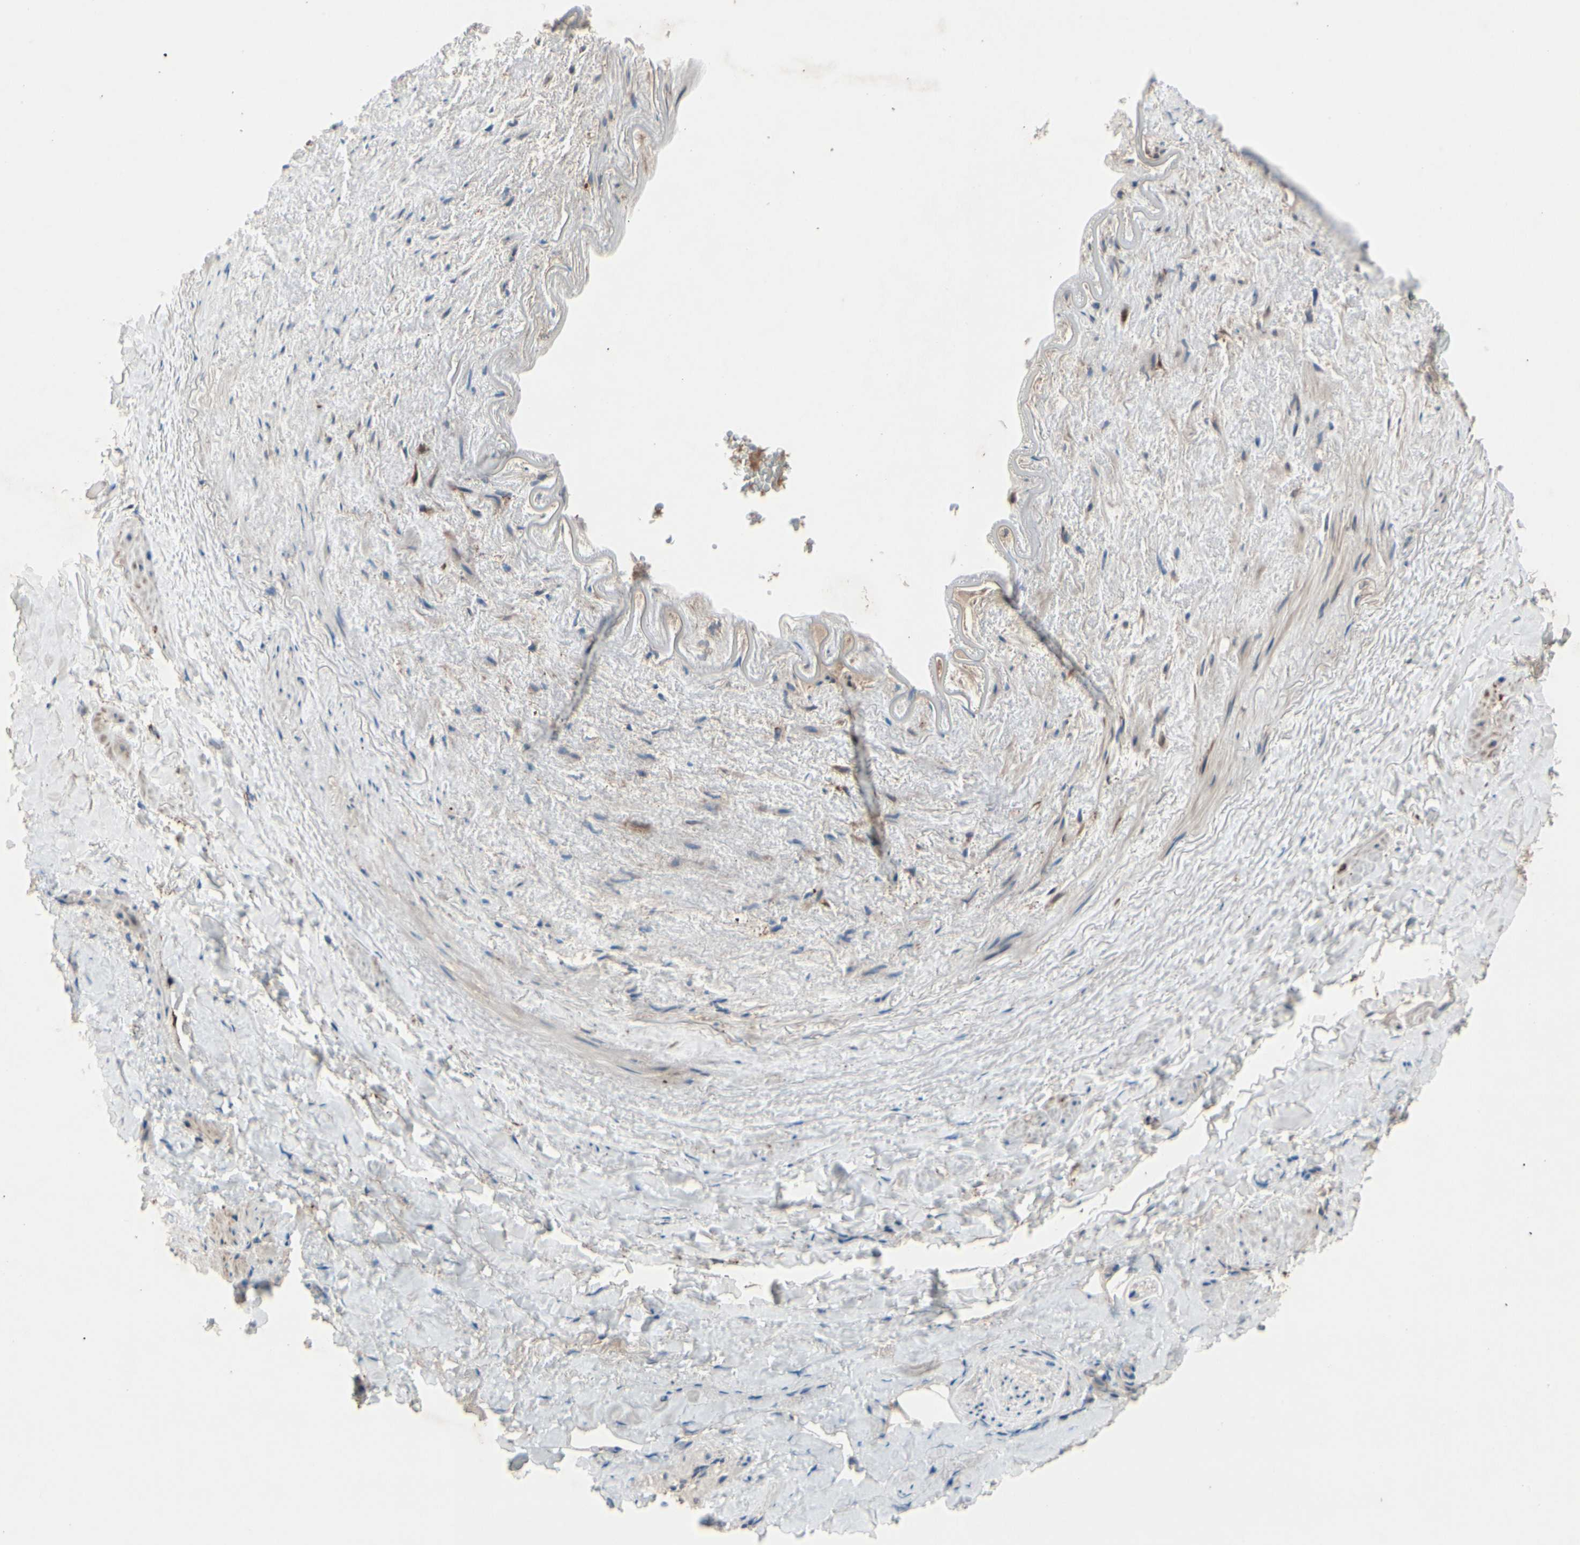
{"staining": {"intensity": "moderate", "quantity": ">75%", "location": "cytoplasmic/membranous,nuclear"}, "tissue": "adipose tissue", "cell_type": "Adipocytes", "image_type": "normal", "snomed": [{"axis": "morphology", "description": "Normal tissue, NOS"}, {"axis": "topography", "description": "Peripheral nerve tissue"}], "caption": "DAB immunohistochemical staining of normal adipose tissue displays moderate cytoplasmic/membranous,nuclear protein expression in about >75% of adipocytes.", "gene": "ICAM5", "patient": {"sex": "male", "age": 70}}